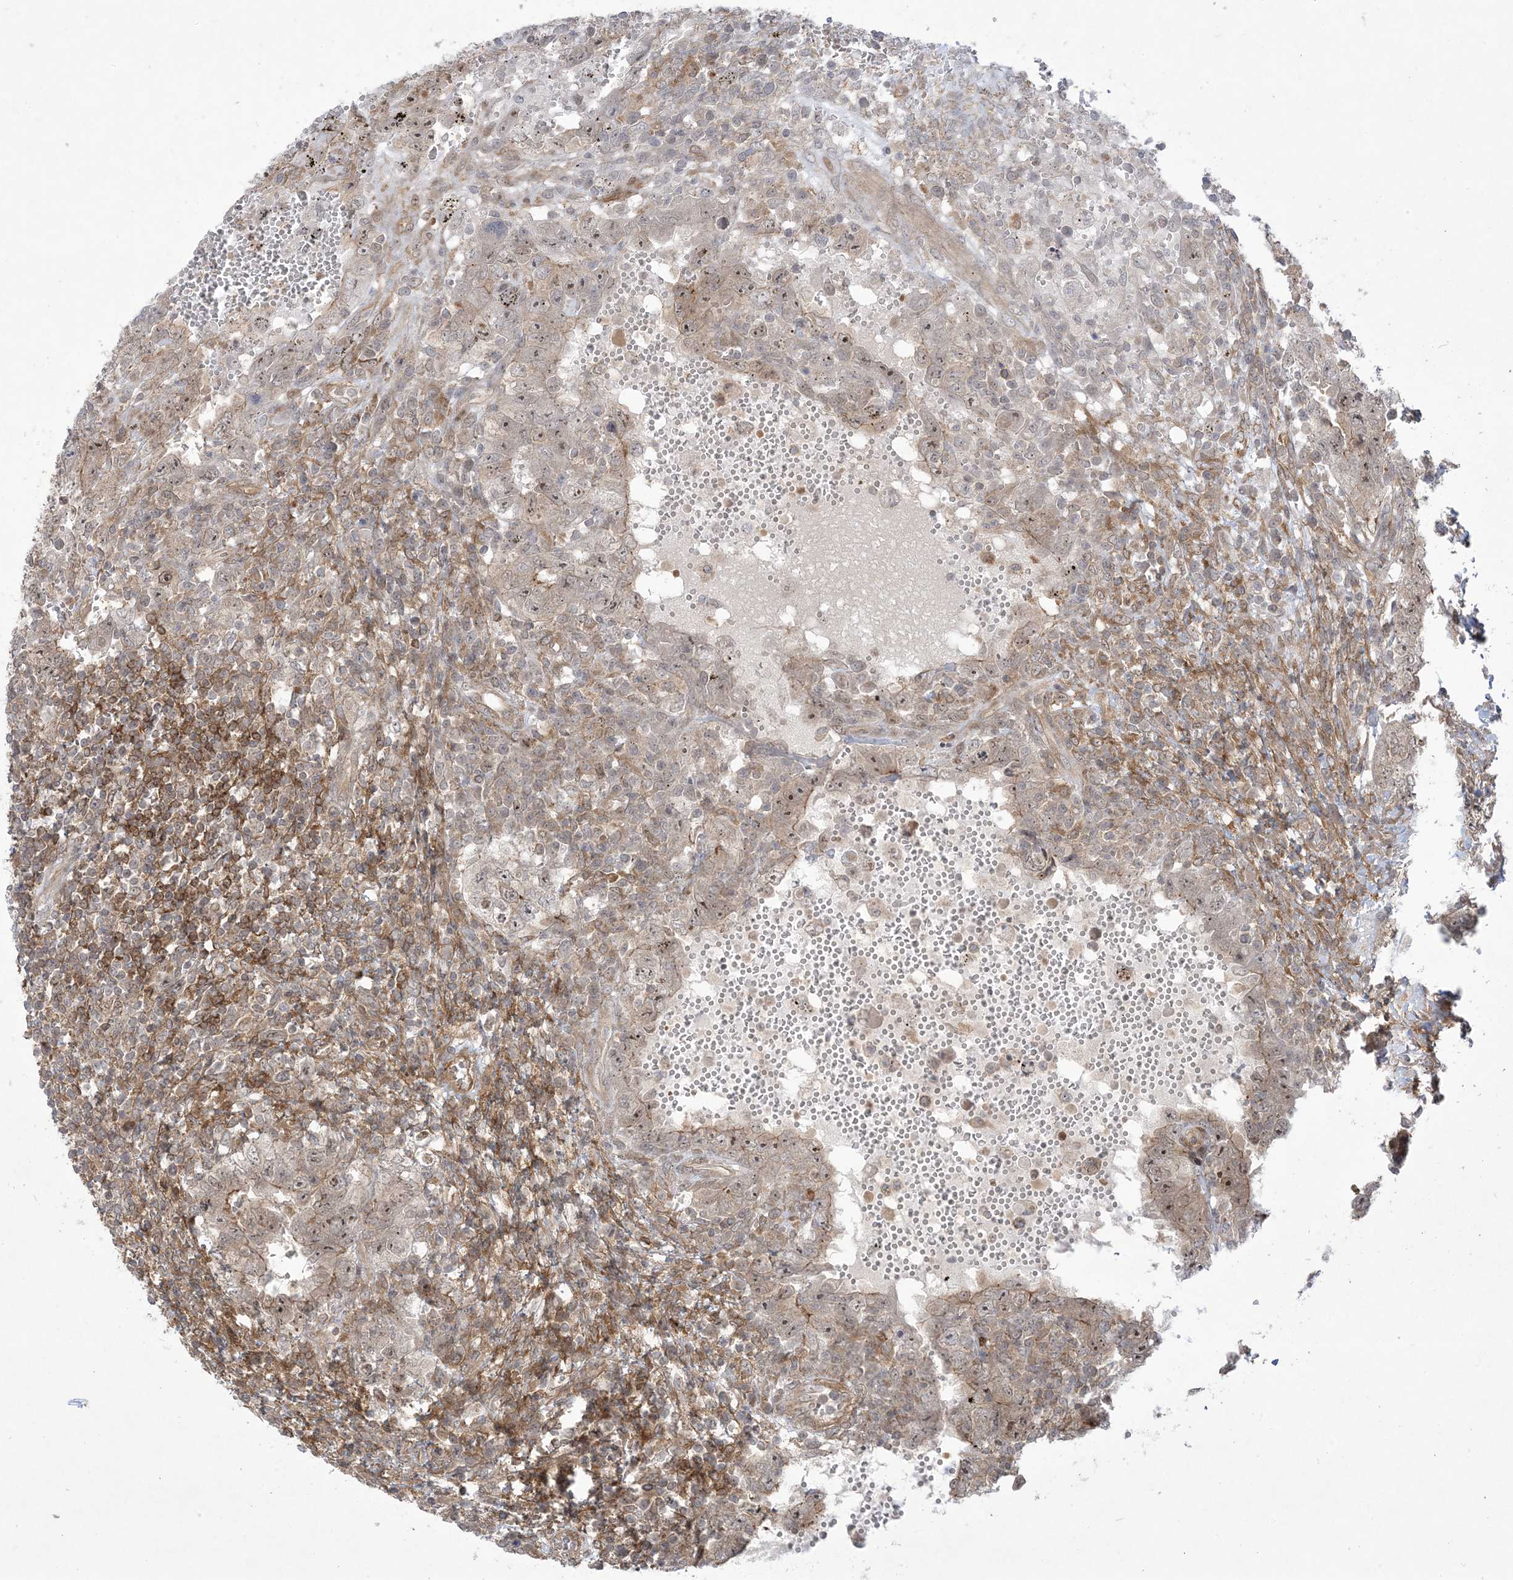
{"staining": {"intensity": "moderate", "quantity": ">75%", "location": "cytoplasmic/membranous,nuclear"}, "tissue": "testis cancer", "cell_type": "Tumor cells", "image_type": "cancer", "snomed": [{"axis": "morphology", "description": "Carcinoma, Embryonal, NOS"}, {"axis": "topography", "description": "Testis"}], "caption": "Immunohistochemical staining of testis cancer reveals moderate cytoplasmic/membranous and nuclear protein expression in about >75% of tumor cells.", "gene": "SOGA3", "patient": {"sex": "male", "age": 26}}